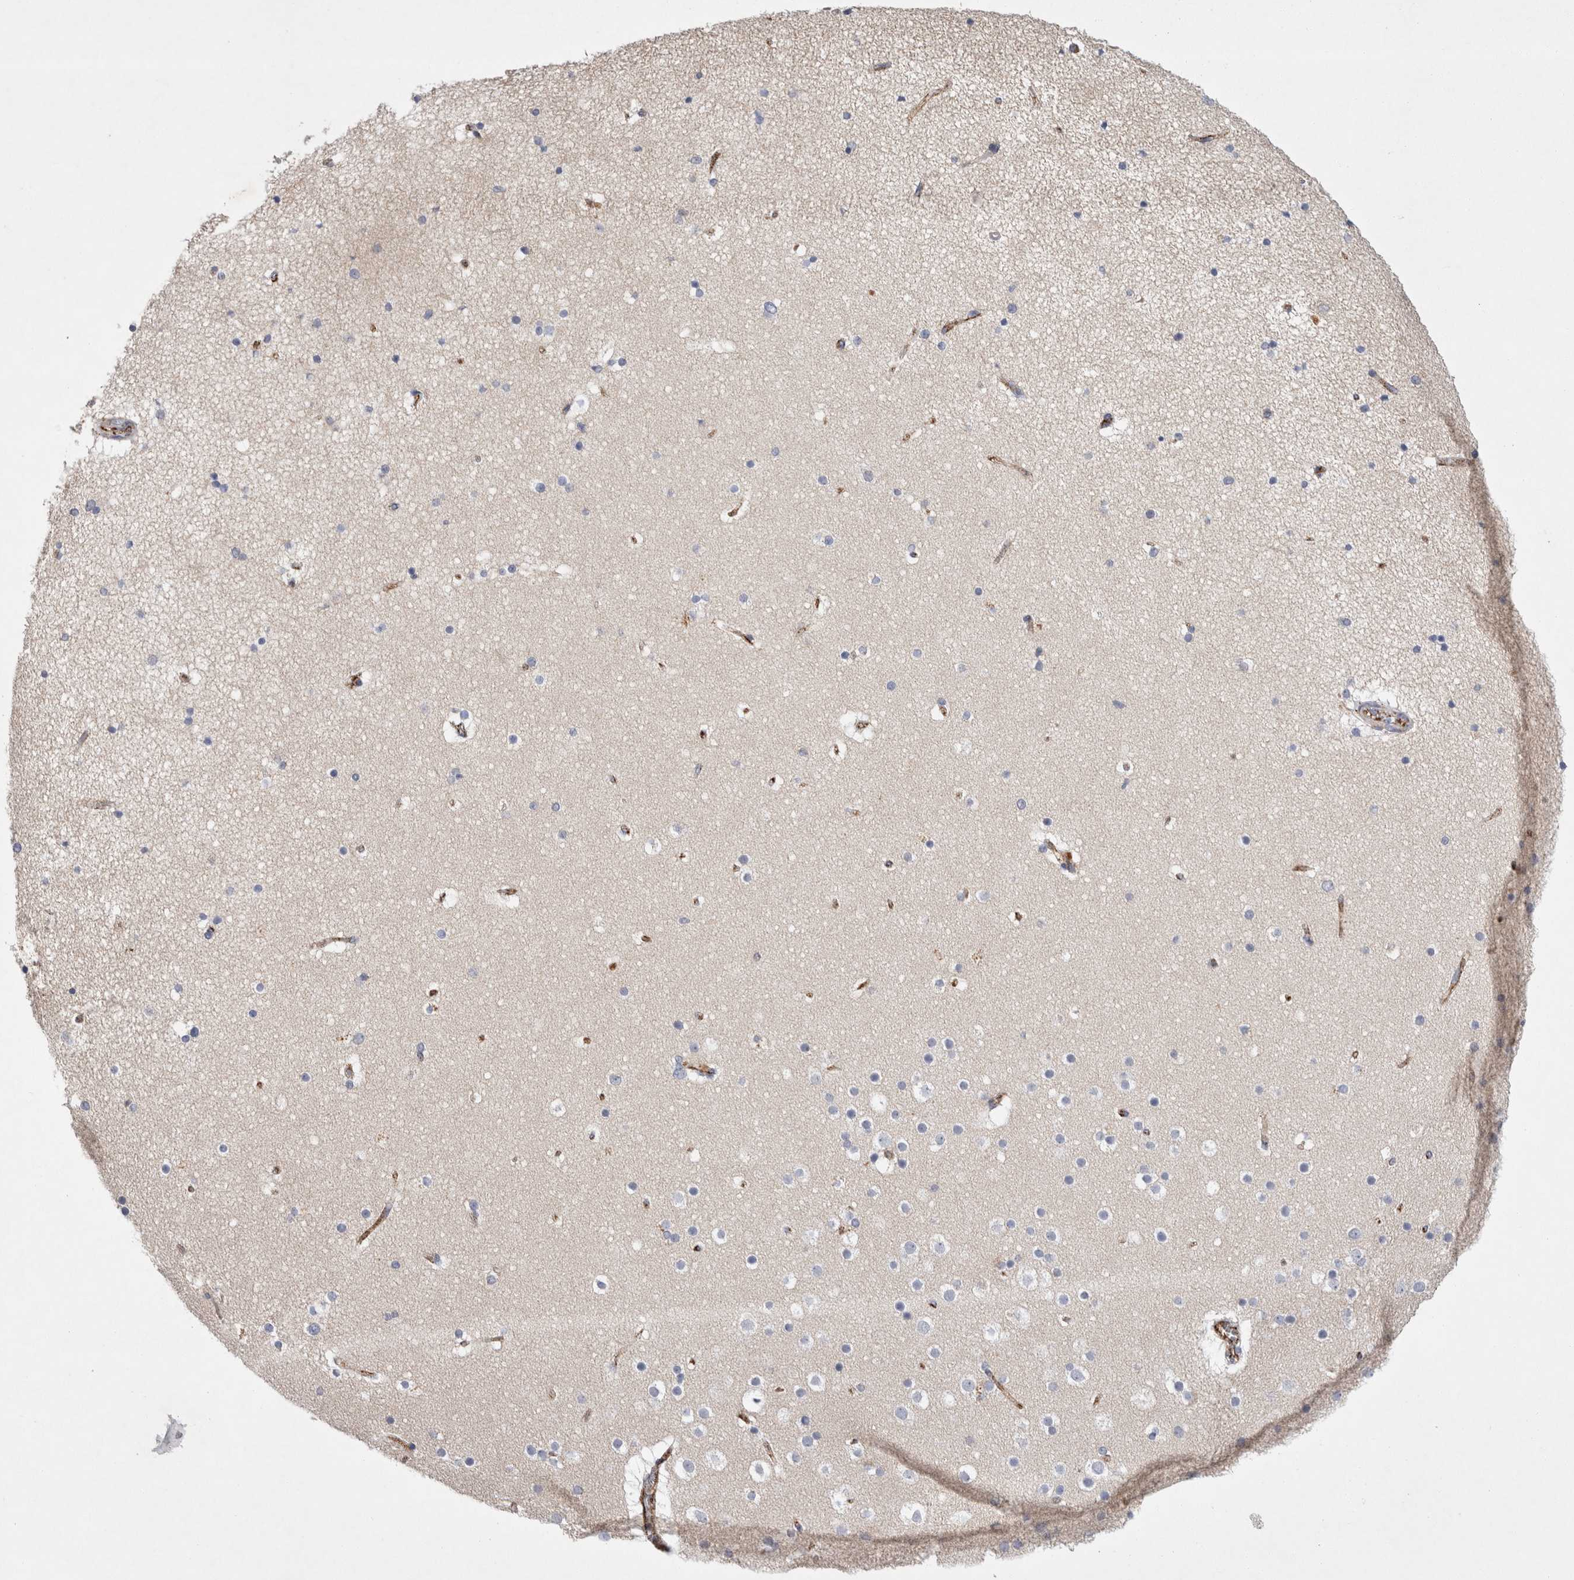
{"staining": {"intensity": "negative", "quantity": "none", "location": "none"}, "tissue": "cerebral cortex", "cell_type": "Endothelial cells", "image_type": "normal", "snomed": [{"axis": "morphology", "description": "Normal tissue, NOS"}, {"axis": "topography", "description": "Cerebral cortex"}], "caption": "A histopathology image of human cerebral cortex is negative for staining in endothelial cells.", "gene": "IARS2", "patient": {"sex": "male", "age": 57}}